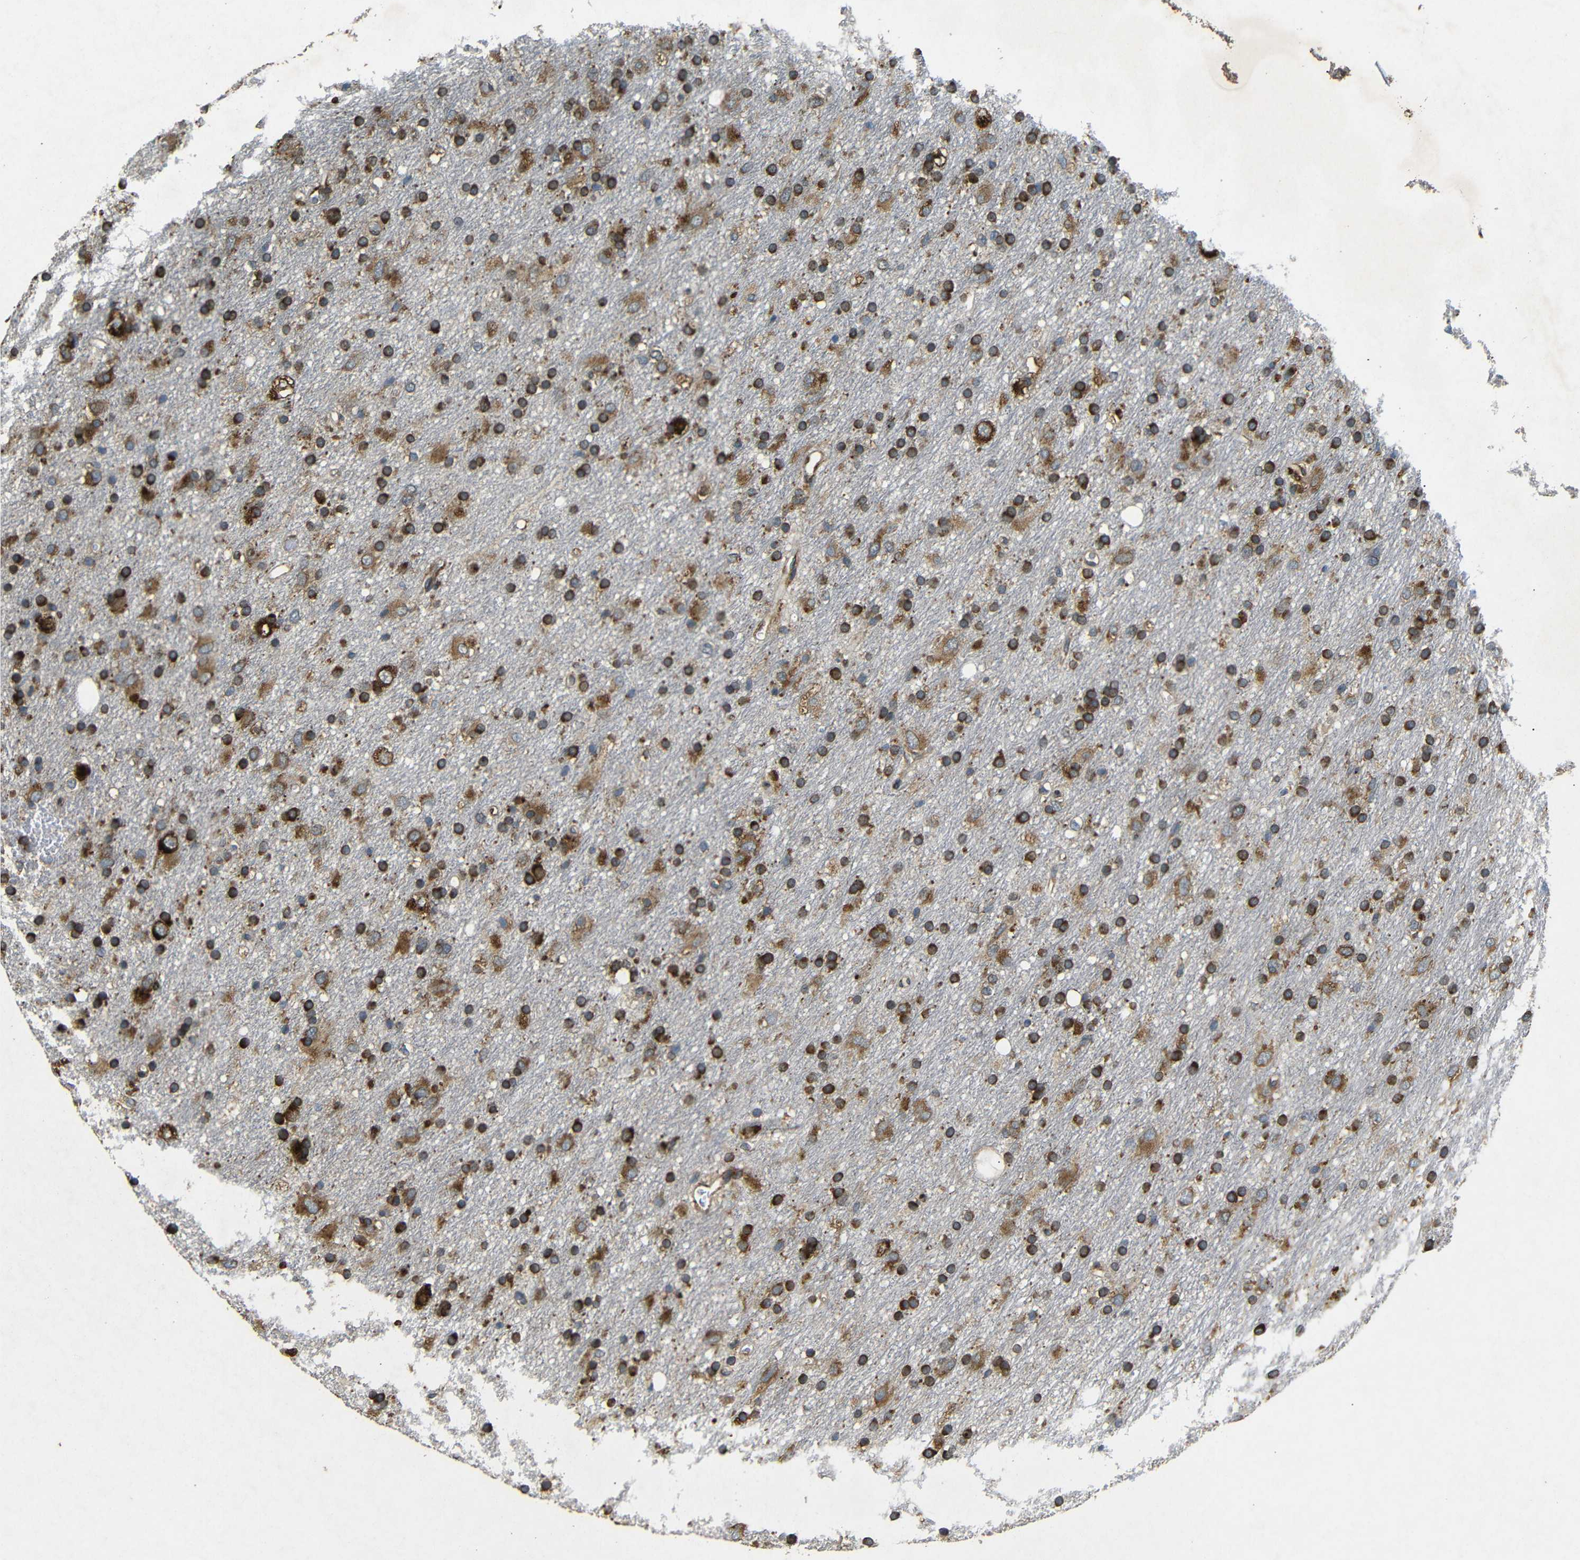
{"staining": {"intensity": "strong", "quantity": ">75%", "location": "cytoplasmic/membranous"}, "tissue": "glioma", "cell_type": "Tumor cells", "image_type": "cancer", "snomed": [{"axis": "morphology", "description": "Glioma, malignant, Low grade"}, {"axis": "topography", "description": "Brain"}], "caption": "A histopathology image showing strong cytoplasmic/membranous positivity in approximately >75% of tumor cells in glioma, as visualized by brown immunohistochemical staining.", "gene": "BTF3", "patient": {"sex": "male", "age": 77}}